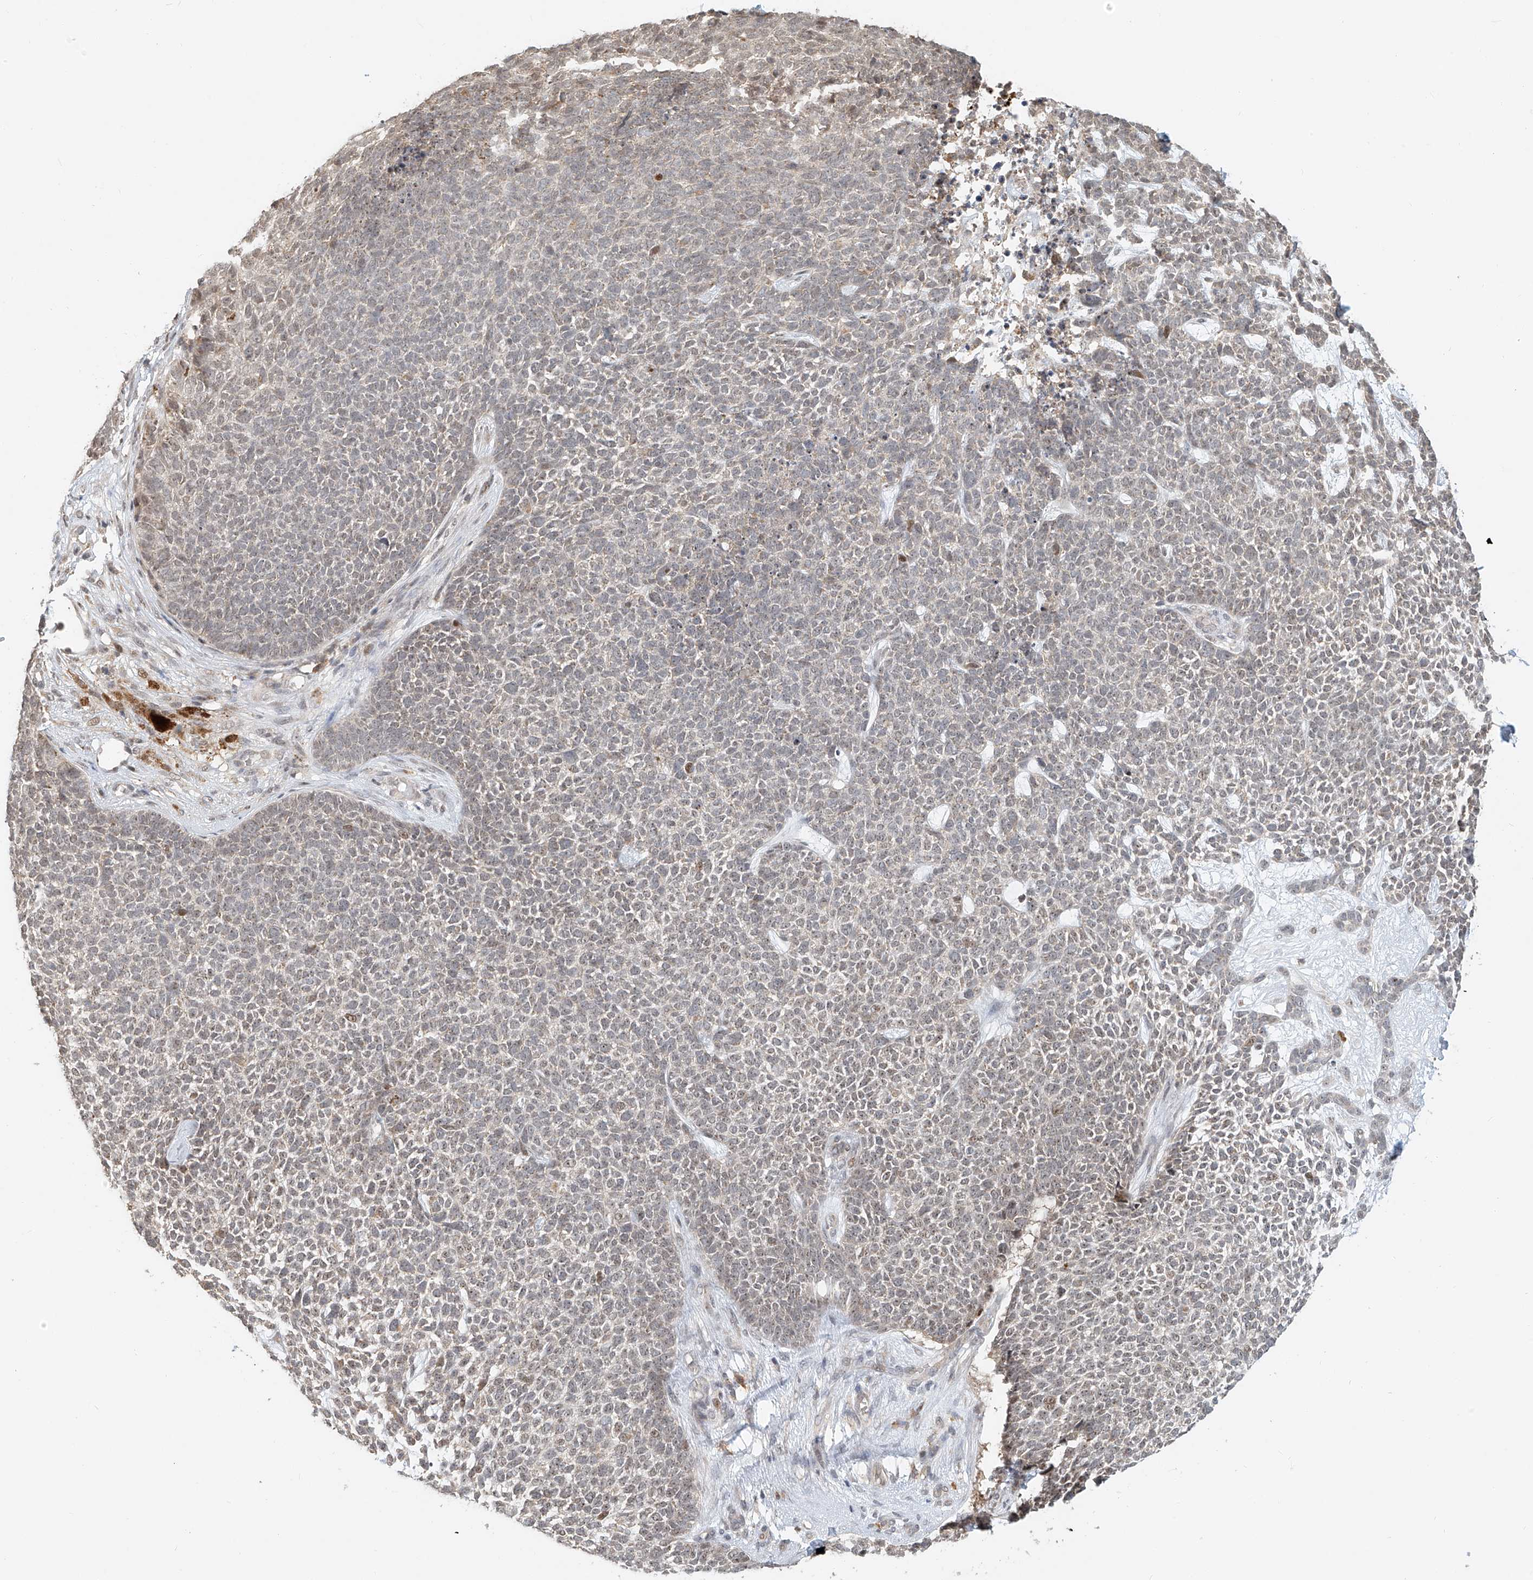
{"staining": {"intensity": "negative", "quantity": "none", "location": "none"}, "tissue": "skin cancer", "cell_type": "Tumor cells", "image_type": "cancer", "snomed": [{"axis": "morphology", "description": "Basal cell carcinoma"}, {"axis": "topography", "description": "Skin"}], "caption": "A high-resolution histopathology image shows immunohistochemistry staining of skin cancer (basal cell carcinoma), which demonstrates no significant positivity in tumor cells.", "gene": "SYTL3", "patient": {"sex": "female", "age": 84}}